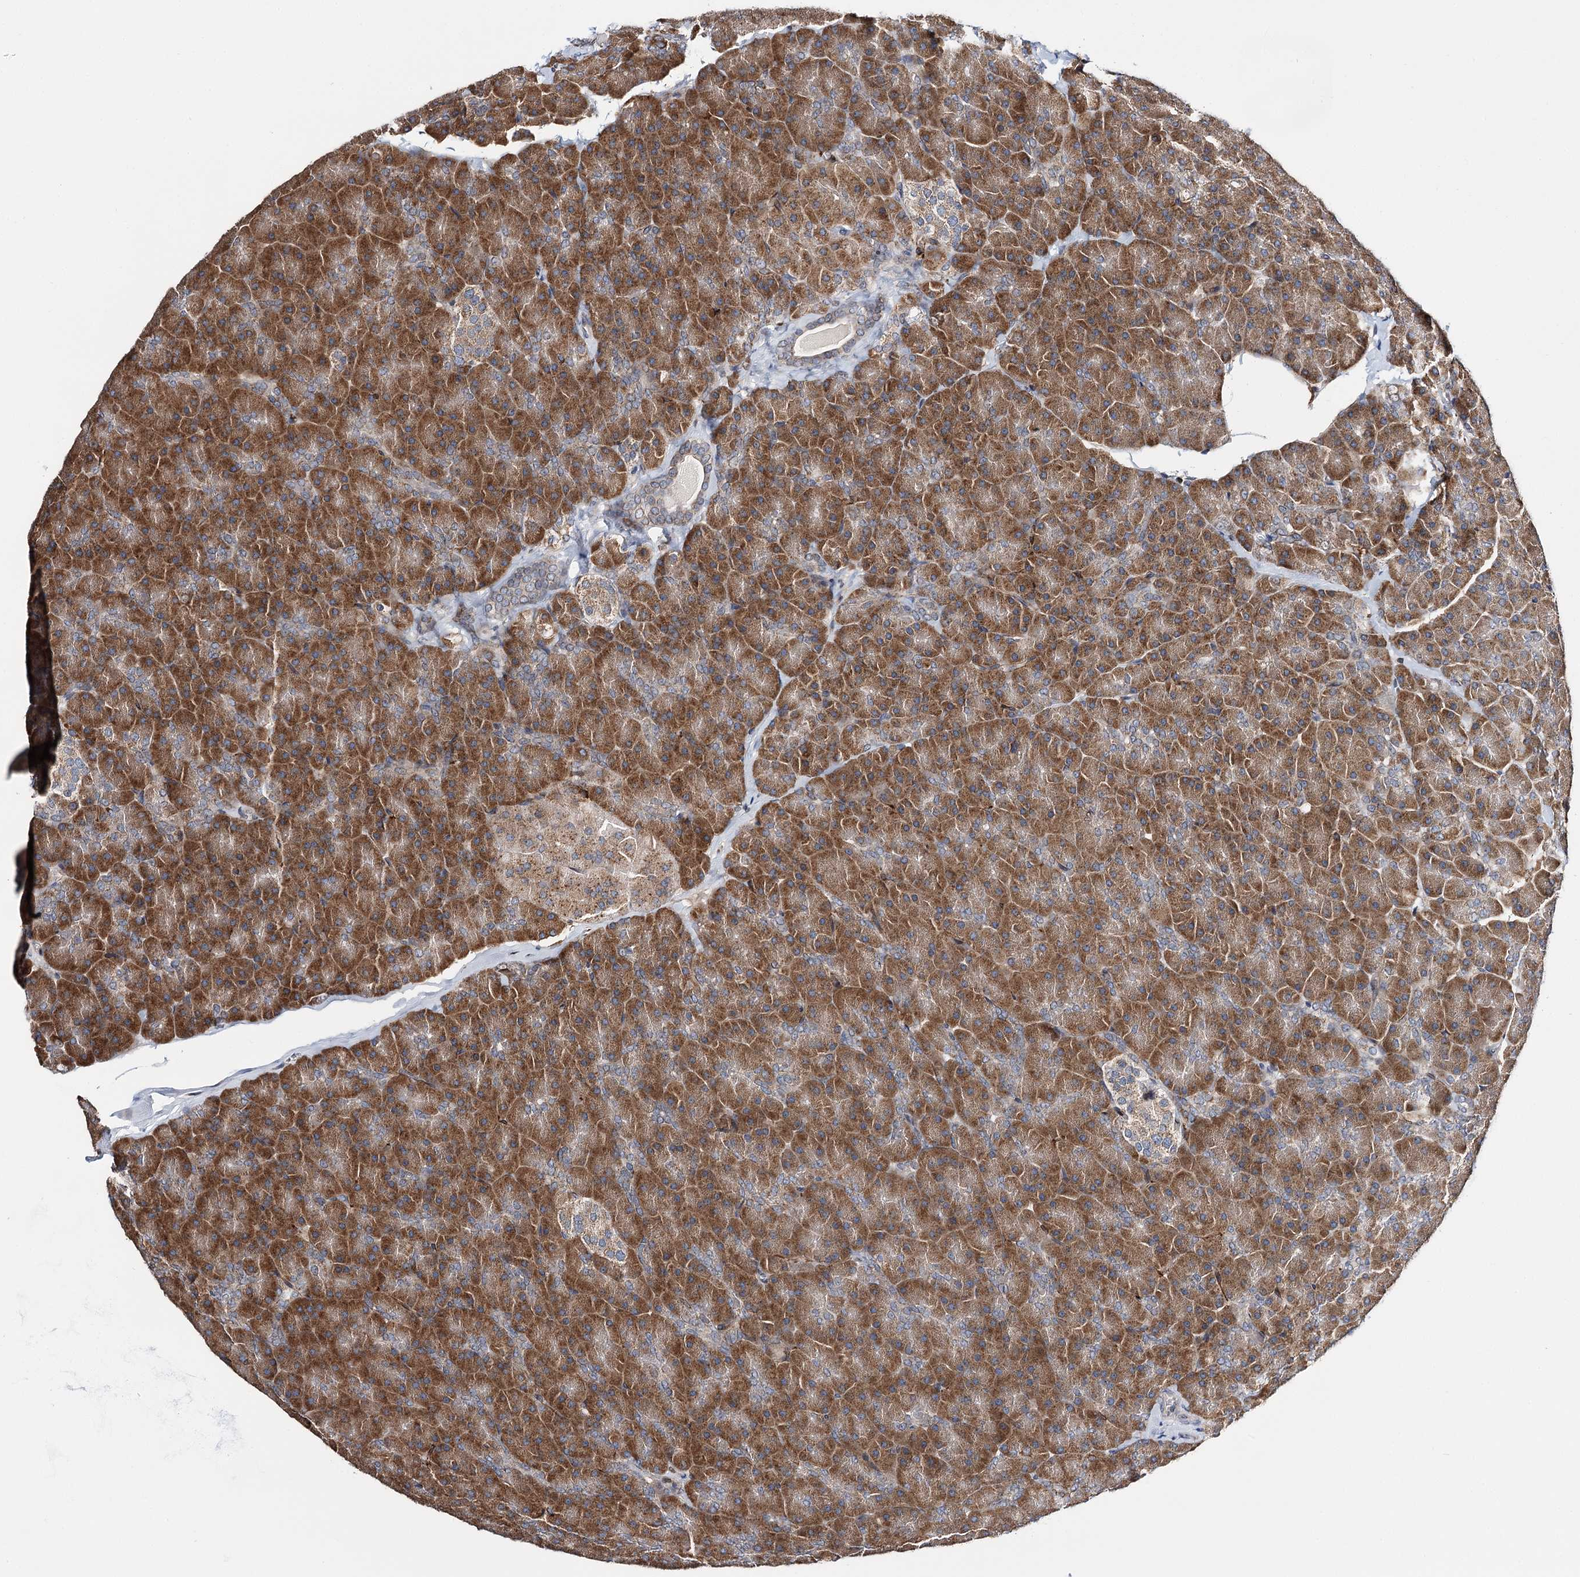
{"staining": {"intensity": "strong", "quantity": ">75%", "location": "cytoplasmic/membranous"}, "tissue": "pancreas", "cell_type": "Exocrine glandular cells", "image_type": "normal", "snomed": [{"axis": "morphology", "description": "Normal tissue, NOS"}, {"axis": "topography", "description": "Pancreas"}], "caption": "The immunohistochemical stain shows strong cytoplasmic/membranous staining in exocrine glandular cells of normal pancreas. The staining is performed using DAB (3,3'-diaminobenzidine) brown chromogen to label protein expression. The nuclei are counter-stained blue using hematoxylin.", "gene": "CFAP46", "patient": {"sex": "male", "age": 36}}